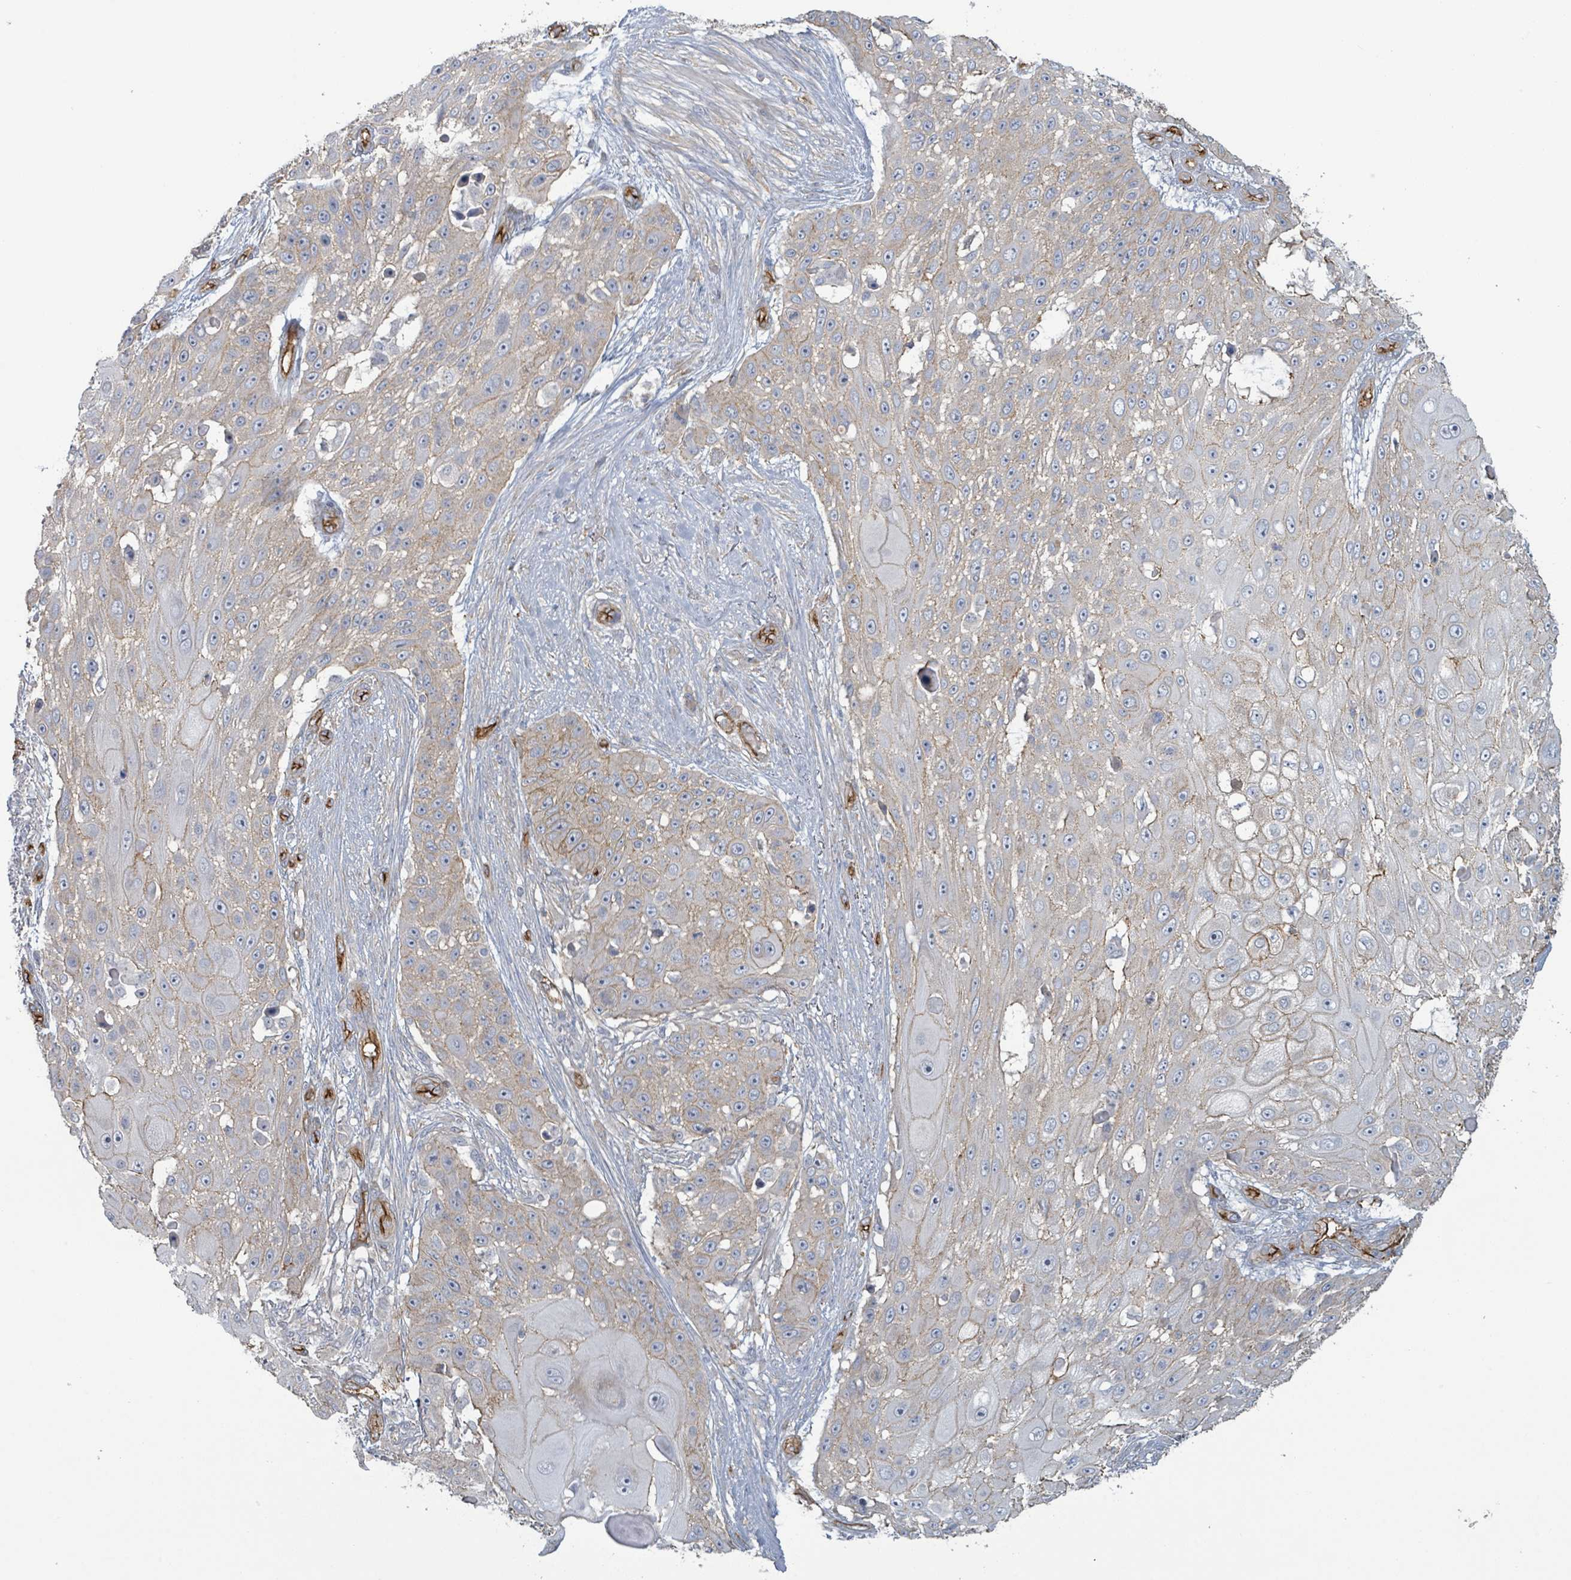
{"staining": {"intensity": "weak", "quantity": "25%-75%", "location": "cytoplasmic/membranous"}, "tissue": "skin cancer", "cell_type": "Tumor cells", "image_type": "cancer", "snomed": [{"axis": "morphology", "description": "Squamous cell carcinoma, NOS"}, {"axis": "topography", "description": "Skin"}], "caption": "Weak cytoplasmic/membranous positivity is identified in about 25%-75% of tumor cells in skin cancer (squamous cell carcinoma).", "gene": "LDOC1", "patient": {"sex": "female", "age": 86}}